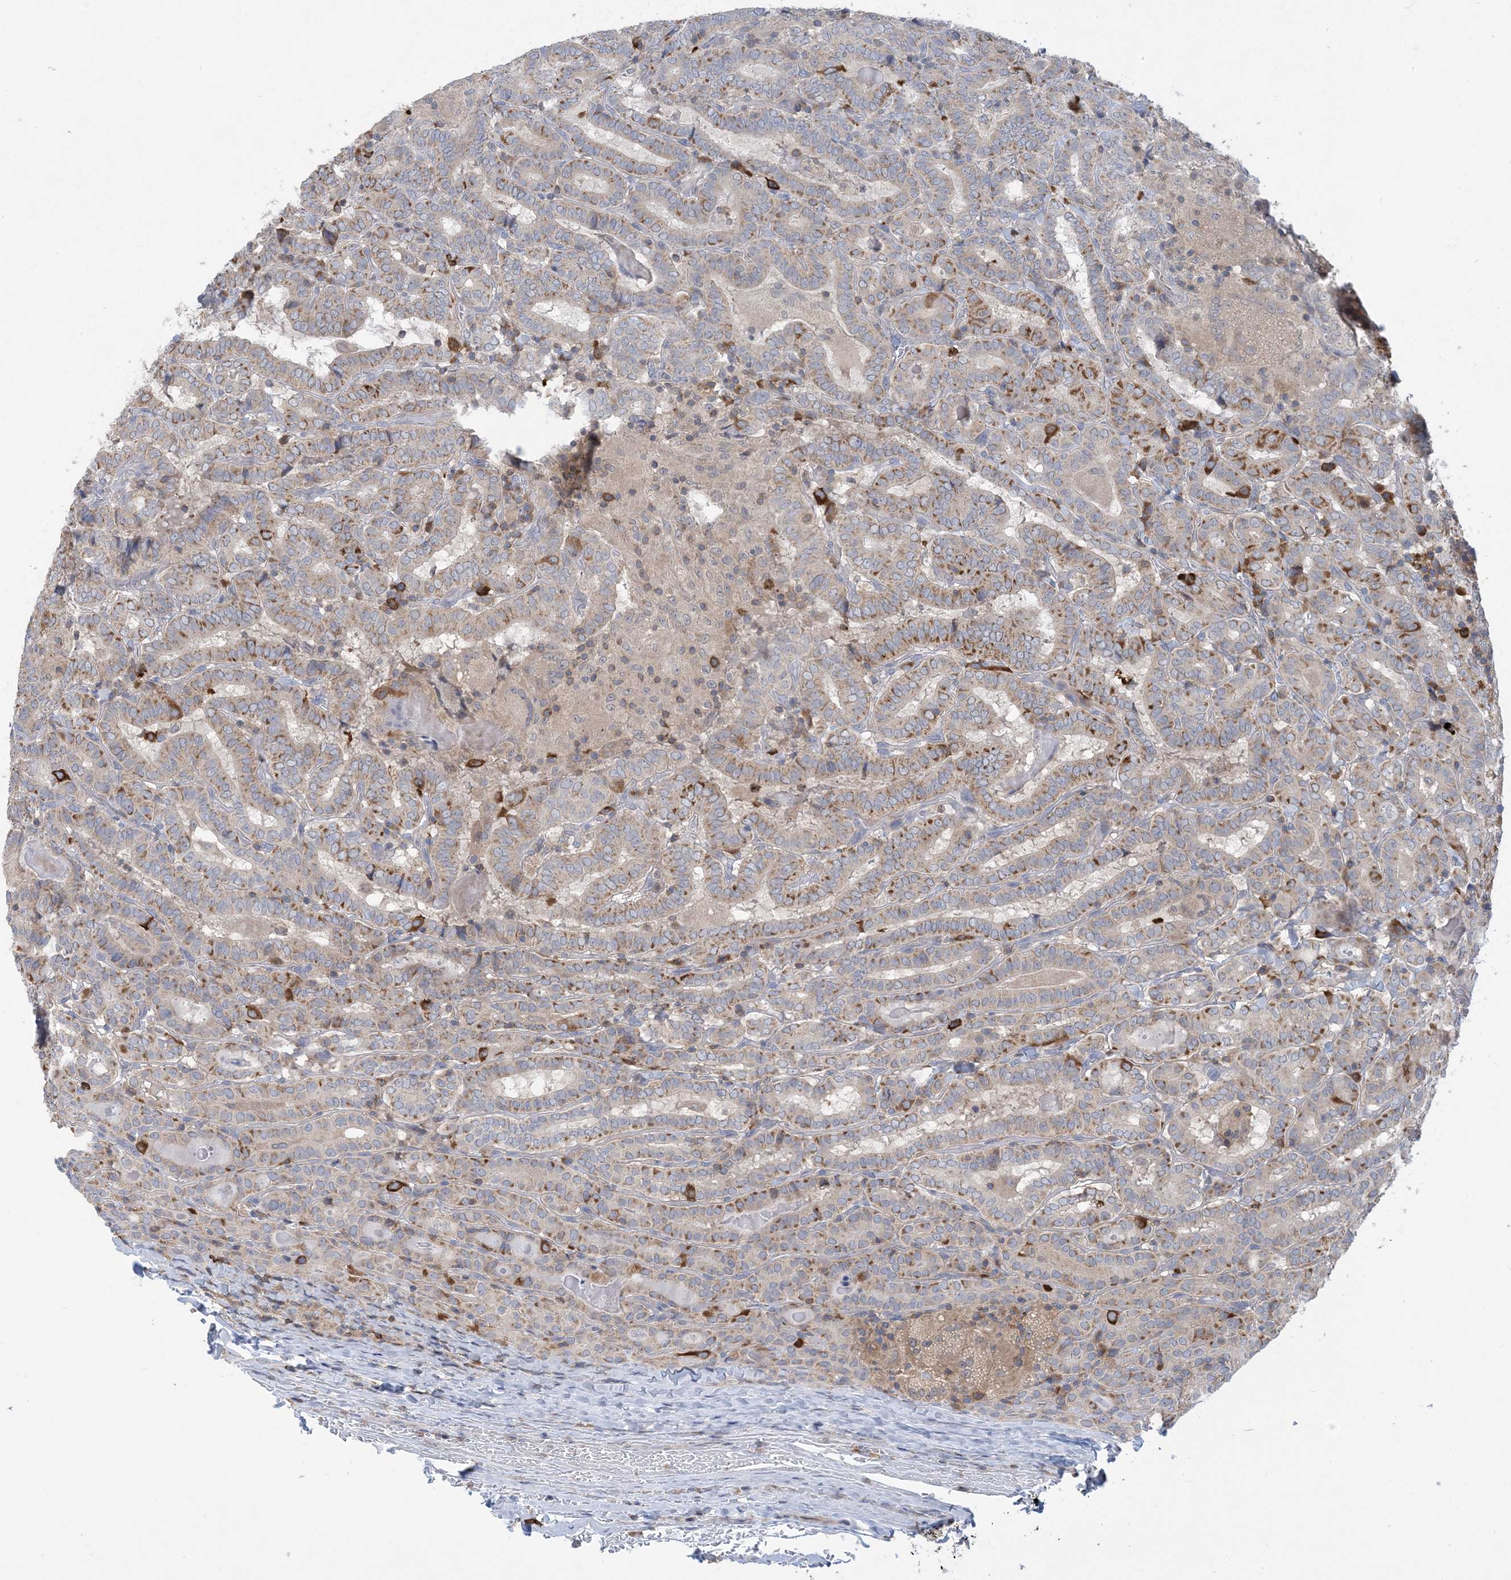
{"staining": {"intensity": "moderate", "quantity": "25%-75%", "location": "cytoplasmic/membranous"}, "tissue": "thyroid cancer", "cell_type": "Tumor cells", "image_type": "cancer", "snomed": [{"axis": "morphology", "description": "Papillary adenocarcinoma, NOS"}, {"axis": "topography", "description": "Thyroid gland"}], "caption": "An image of human thyroid papillary adenocarcinoma stained for a protein displays moderate cytoplasmic/membranous brown staining in tumor cells. (Stains: DAB (3,3'-diaminobenzidine) in brown, nuclei in blue, Microscopy: brightfield microscopy at high magnification).", "gene": "AOC1", "patient": {"sex": "female", "age": 72}}